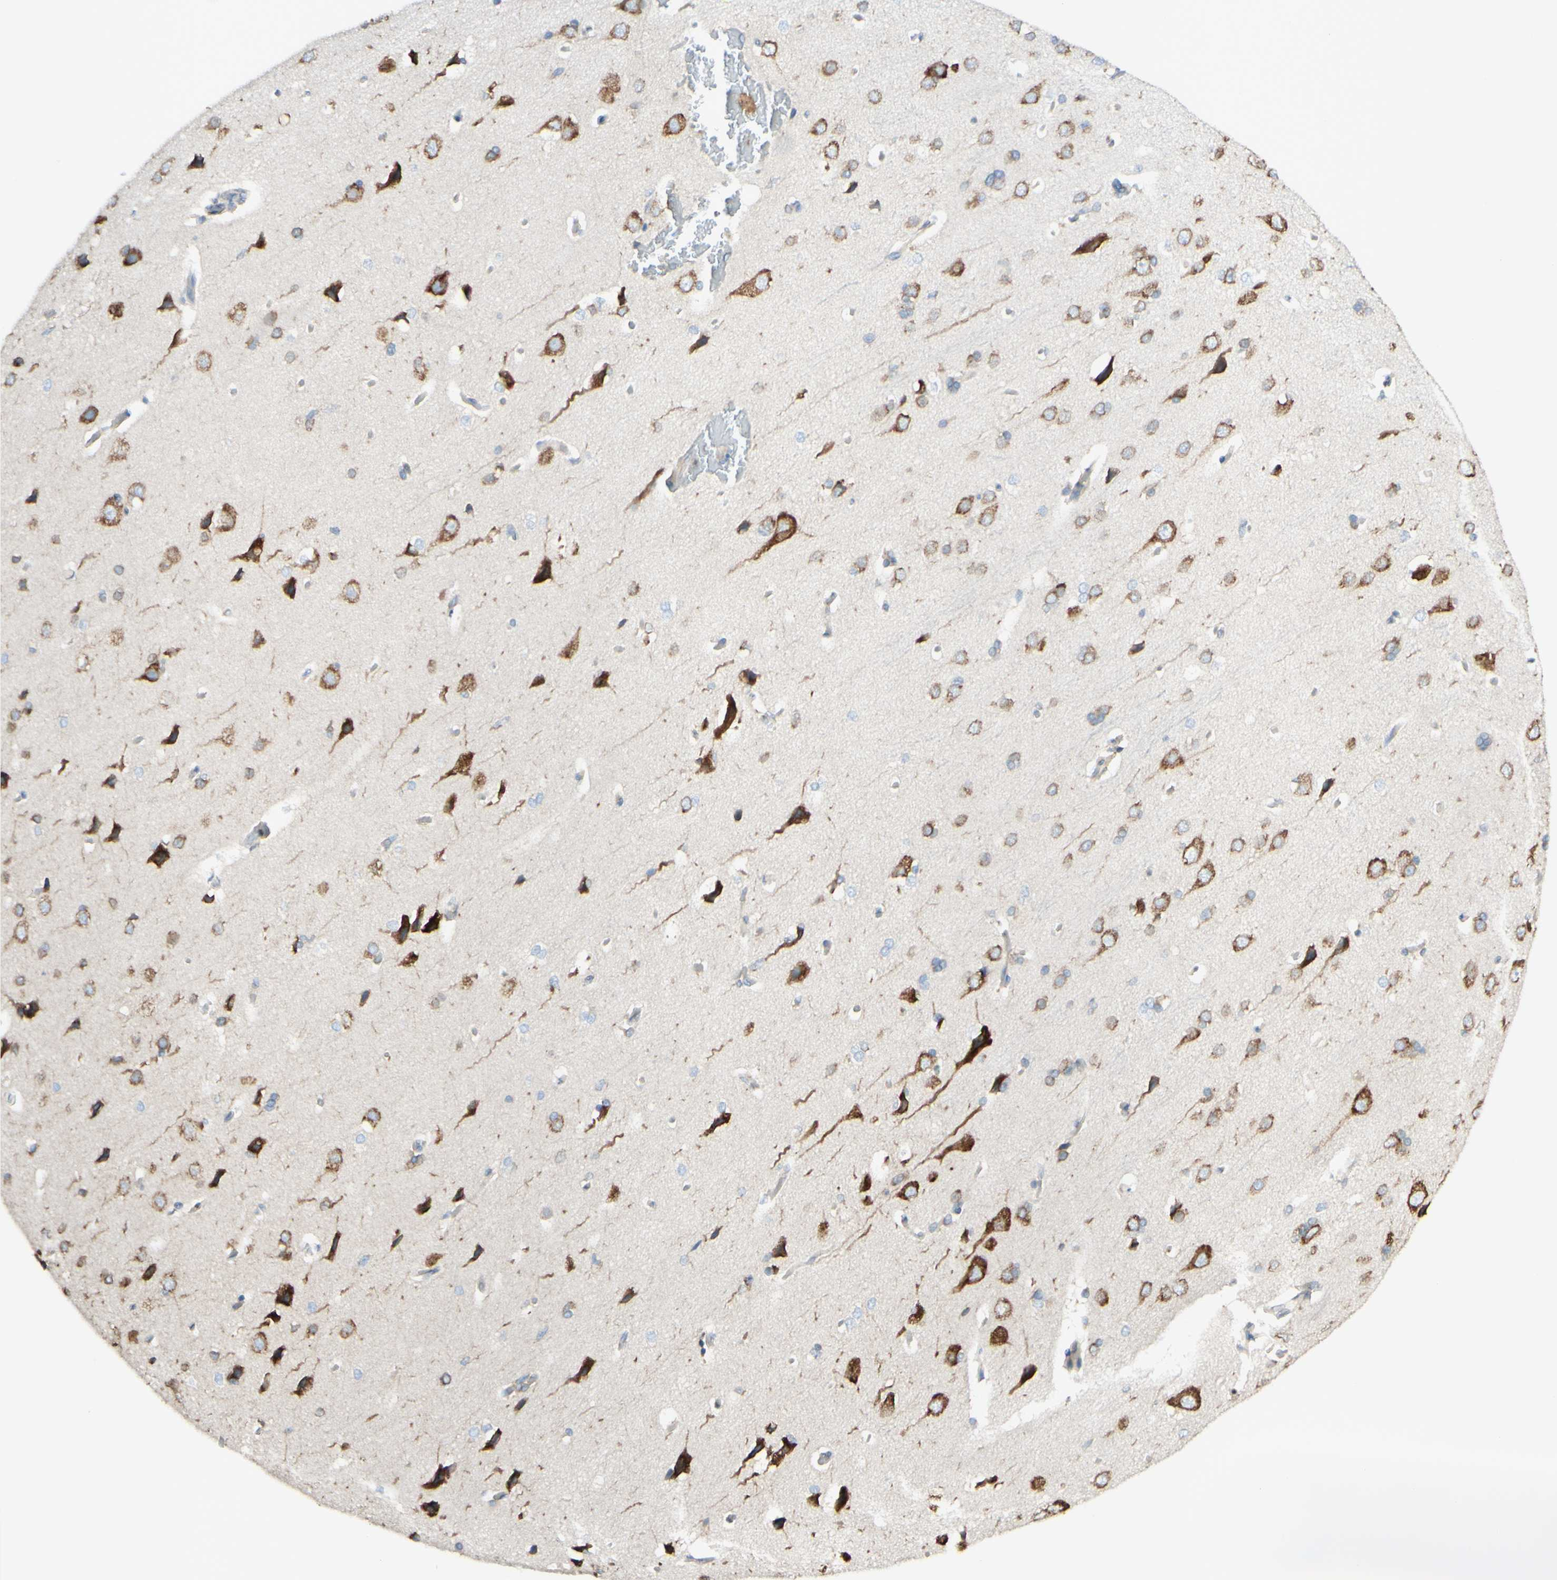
{"staining": {"intensity": "weak", "quantity": "25%-75%", "location": "cytoplasmic/membranous"}, "tissue": "cerebral cortex", "cell_type": "Endothelial cells", "image_type": "normal", "snomed": [{"axis": "morphology", "description": "Normal tissue, NOS"}, {"axis": "topography", "description": "Cerebral cortex"}], "caption": "DAB (3,3'-diaminobenzidine) immunohistochemical staining of benign human cerebral cortex shows weak cytoplasmic/membranous protein positivity in approximately 25%-75% of endothelial cells.", "gene": "DNAJB11", "patient": {"sex": "male", "age": 62}}